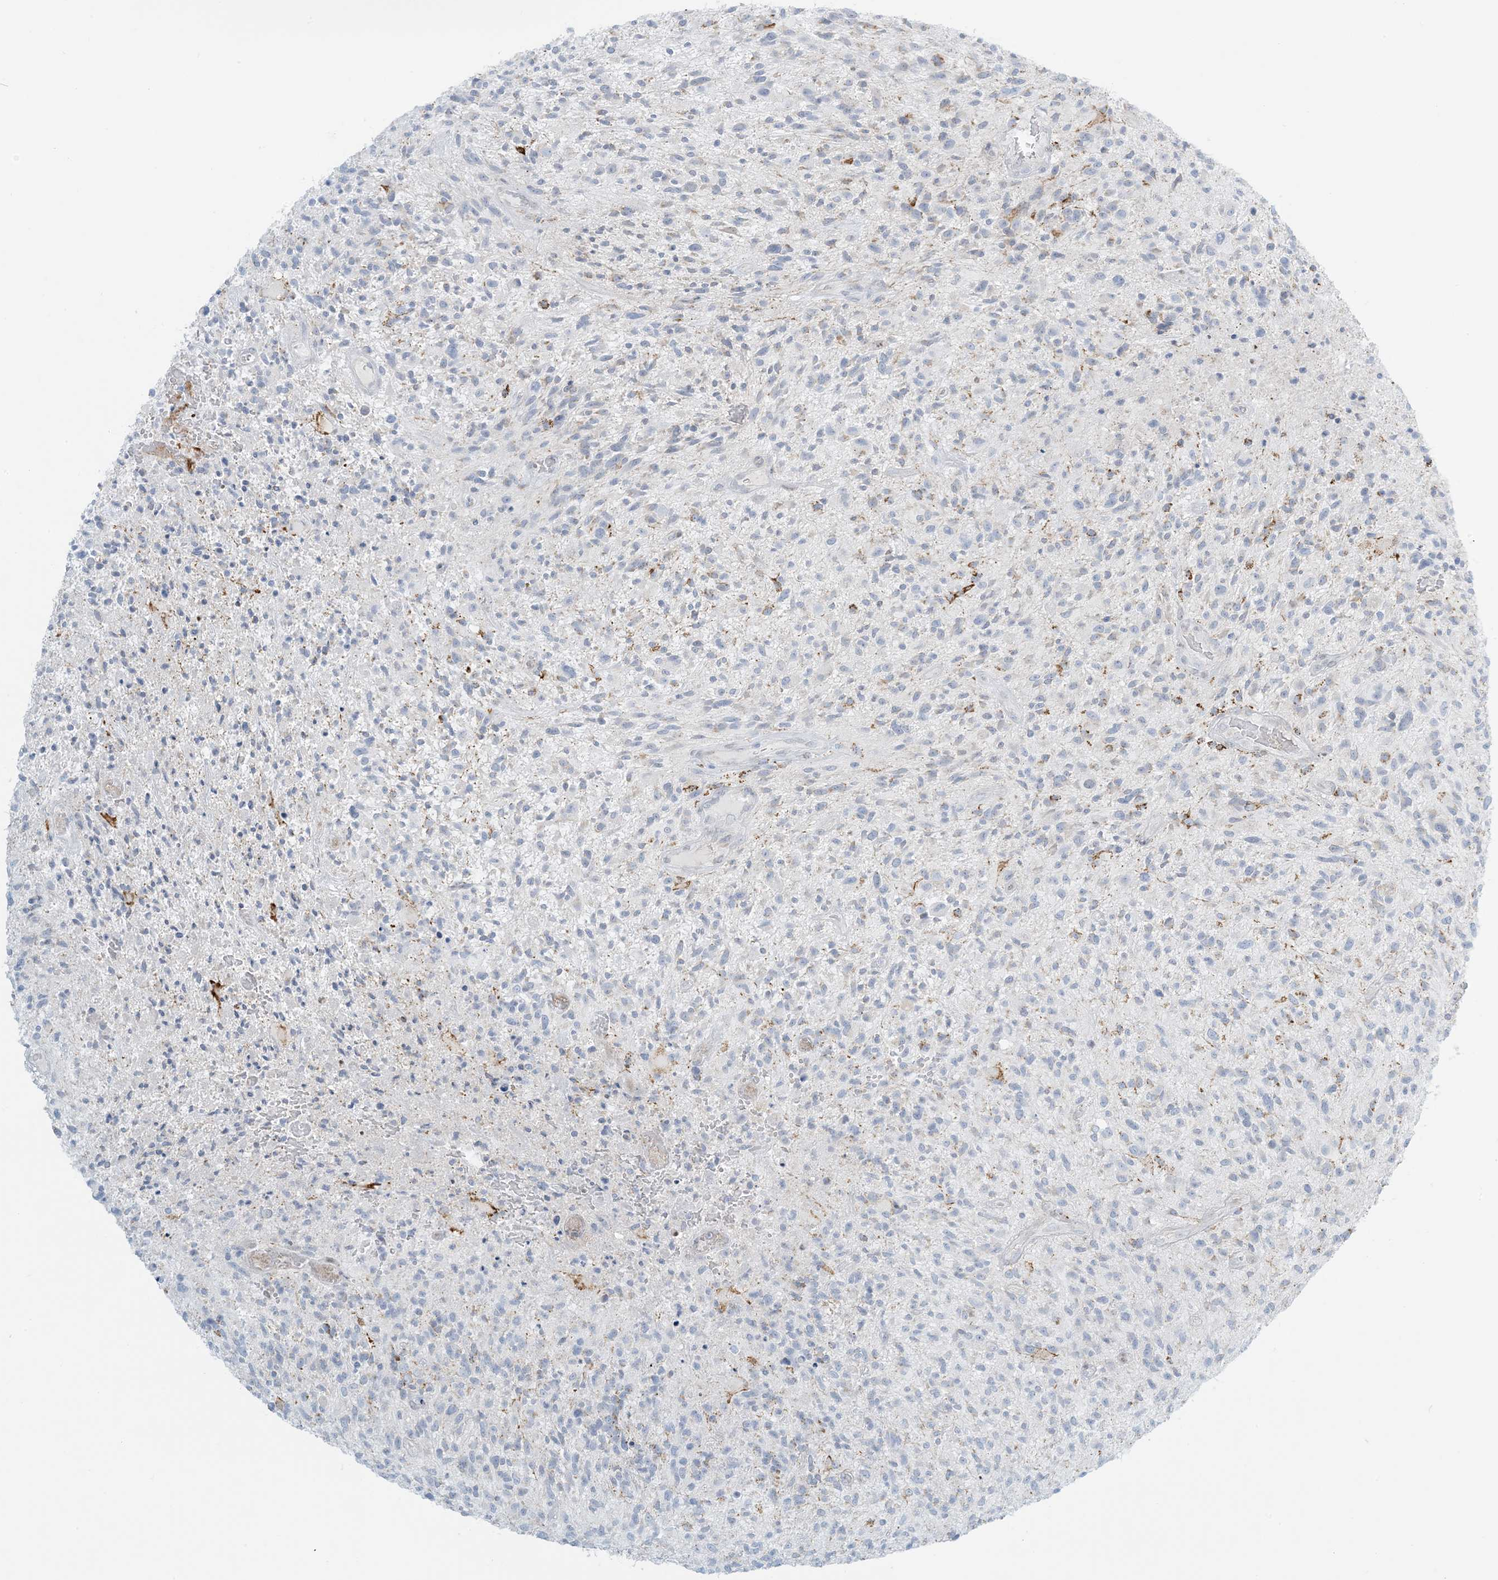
{"staining": {"intensity": "negative", "quantity": "none", "location": "none"}, "tissue": "glioma", "cell_type": "Tumor cells", "image_type": "cancer", "snomed": [{"axis": "morphology", "description": "Glioma, malignant, High grade"}, {"axis": "topography", "description": "Brain"}], "caption": "Tumor cells show no significant protein positivity in glioma.", "gene": "ZDHHC4", "patient": {"sex": "male", "age": 47}}